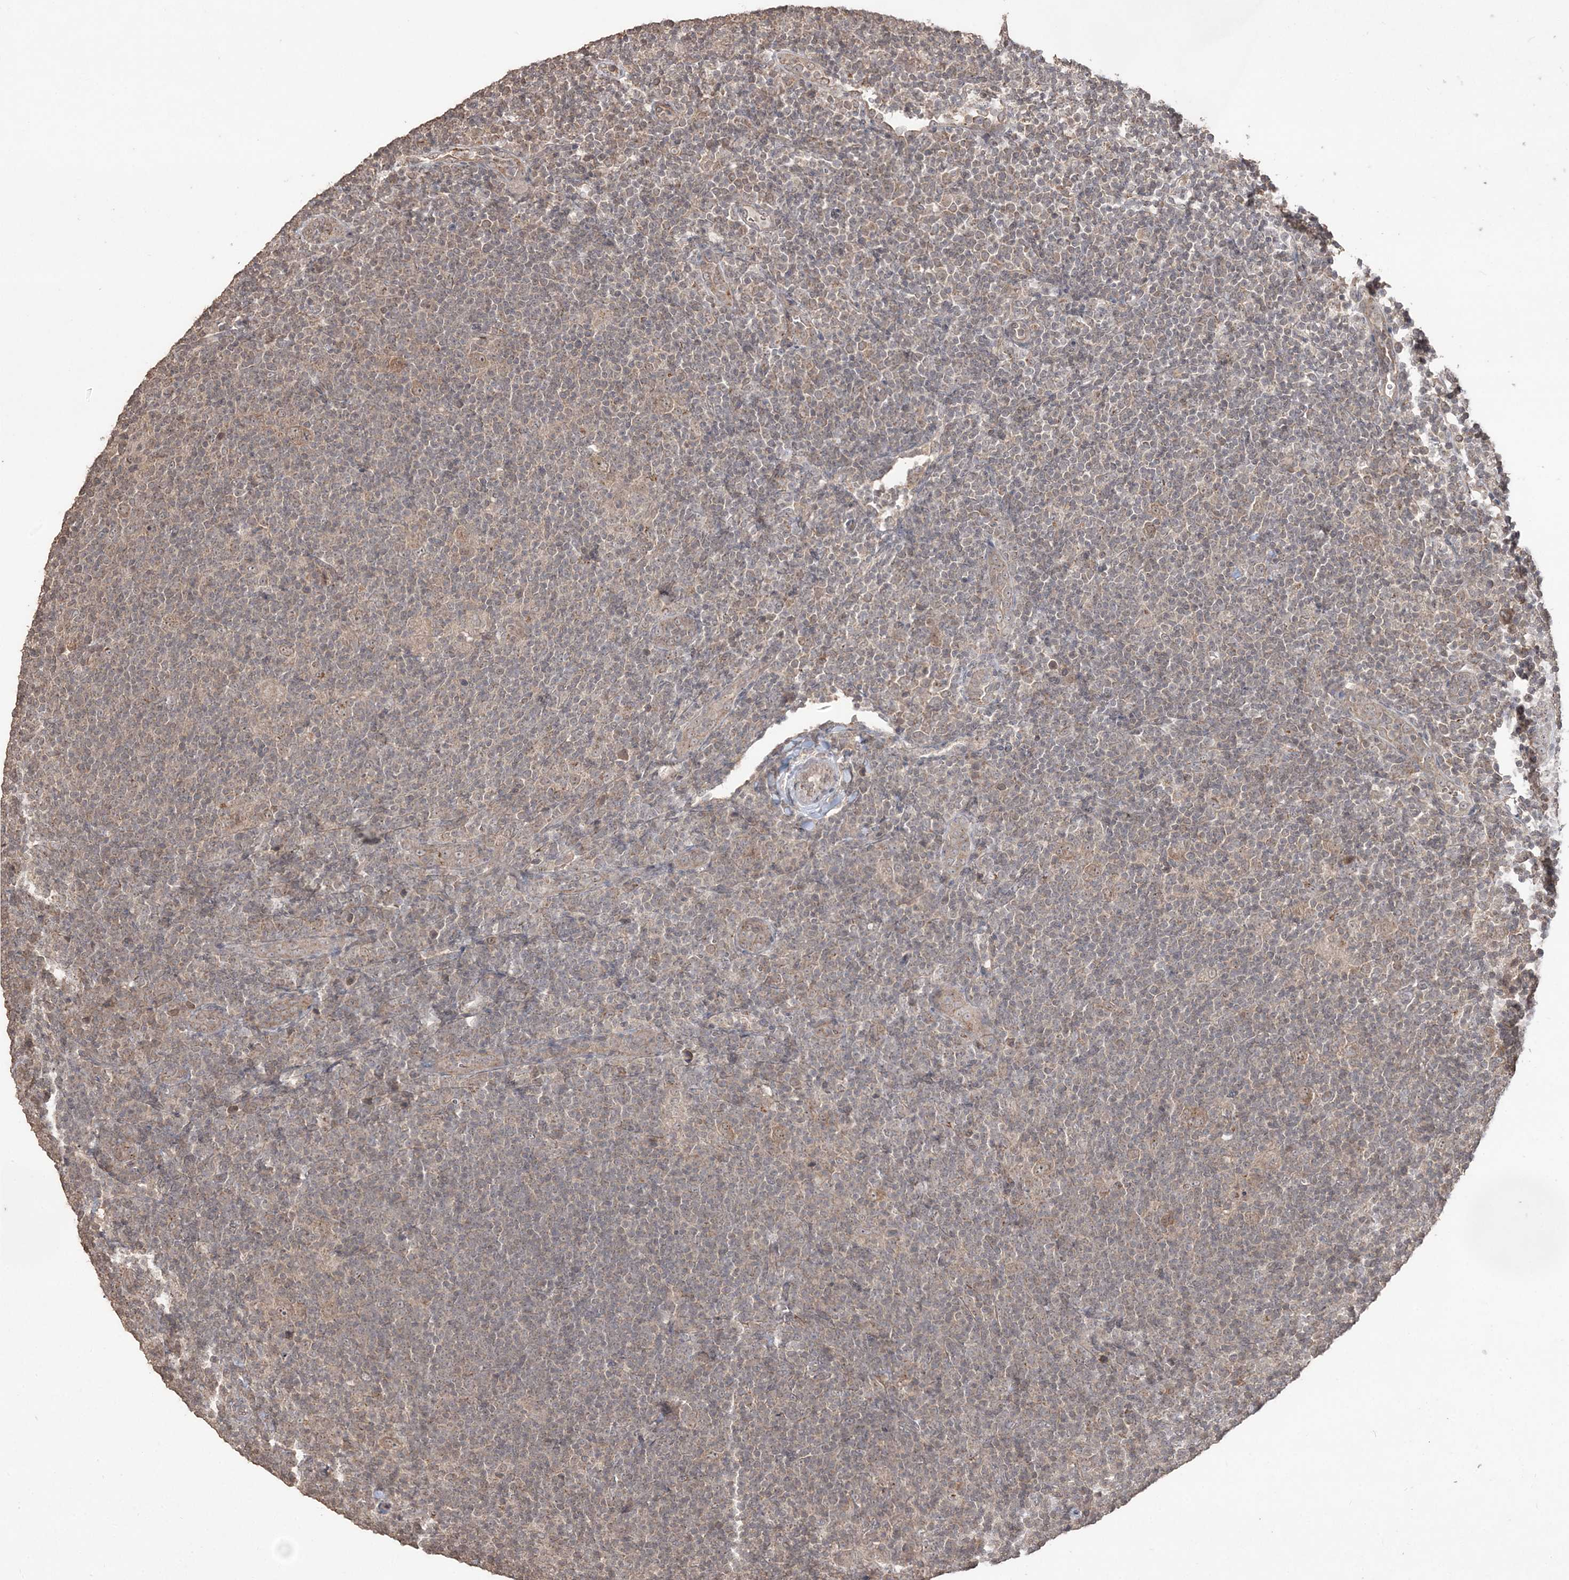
{"staining": {"intensity": "weak", "quantity": ">75%", "location": "cytoplasmic/membranous"}, "tissue": "lymphoma", "cell_type": "Tumor cells", "image_type": "cancer", "snomed": [{"axis": "morphology", "description": "Hodgkin's disease, NOS"}, {"axis": "topography", "description": "Lymph node"}], "caption": "A histopathology image of lymphoma stained for a protein displays weak cytoplasmic/membranous brown staining in tumor cells. Immunohistochemistry (ihc) stains the protein in brown and the nuclei are stained blue.", "gene": "EHHADH", "patient": {"sex": "female", "age": 57}}